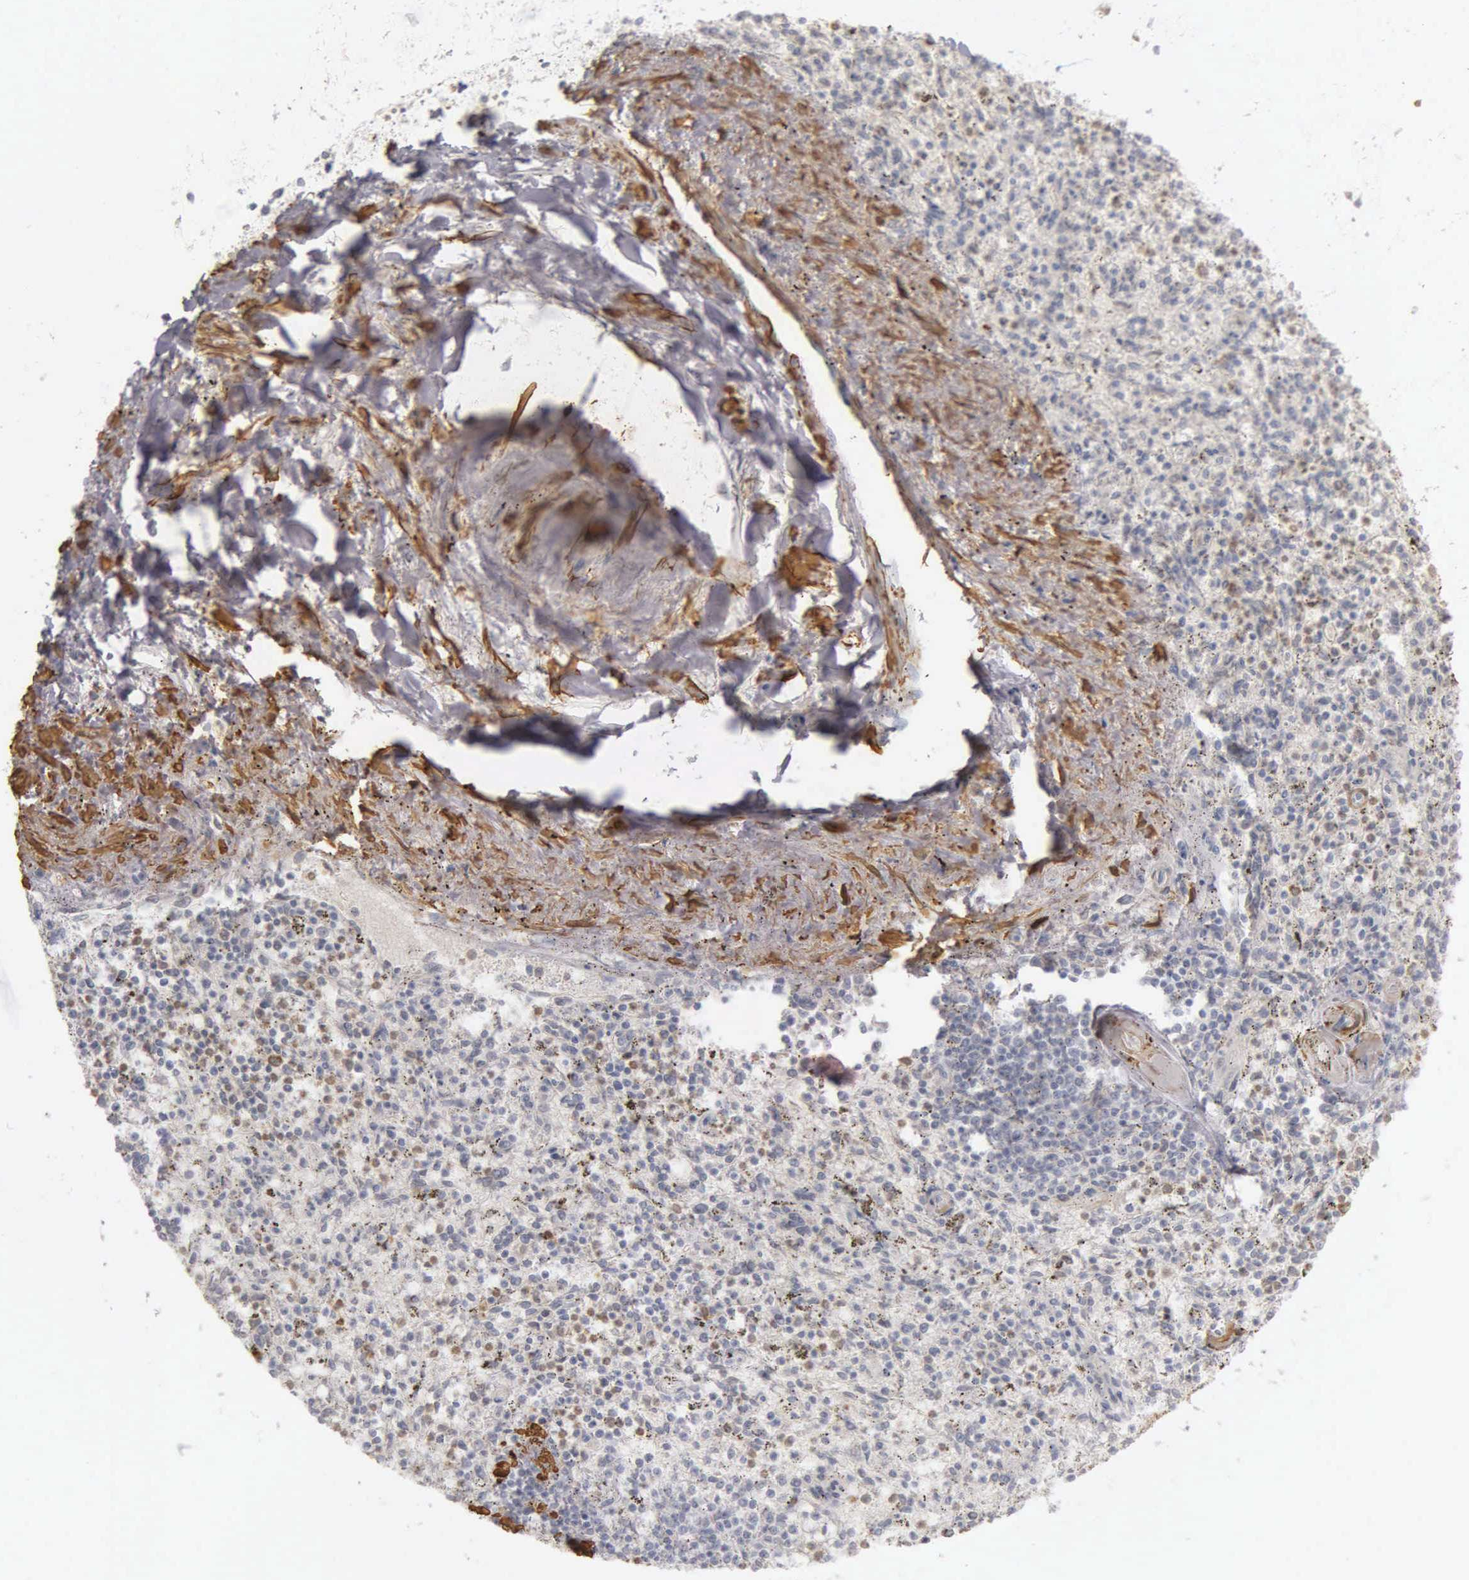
{"staining": {"intensity": "weak", "quantity": "<25%", "location": "cytoplasmic/membranous"}, "tissue": "spleen", "cell_type": "Cells in red pulp", "image_type": "normal", "snomed": [{"axis": "morphology", "description": "Normal tissue, NOS"}, {"axis": "topography", "description": "Spleen"}], "caption": "An IHC image of unremarkable spleen is shown. There is no staining in cells in red pulp of spleen.", "gene": "CNN1", "patient": {"sex": "male", "age": 72}}